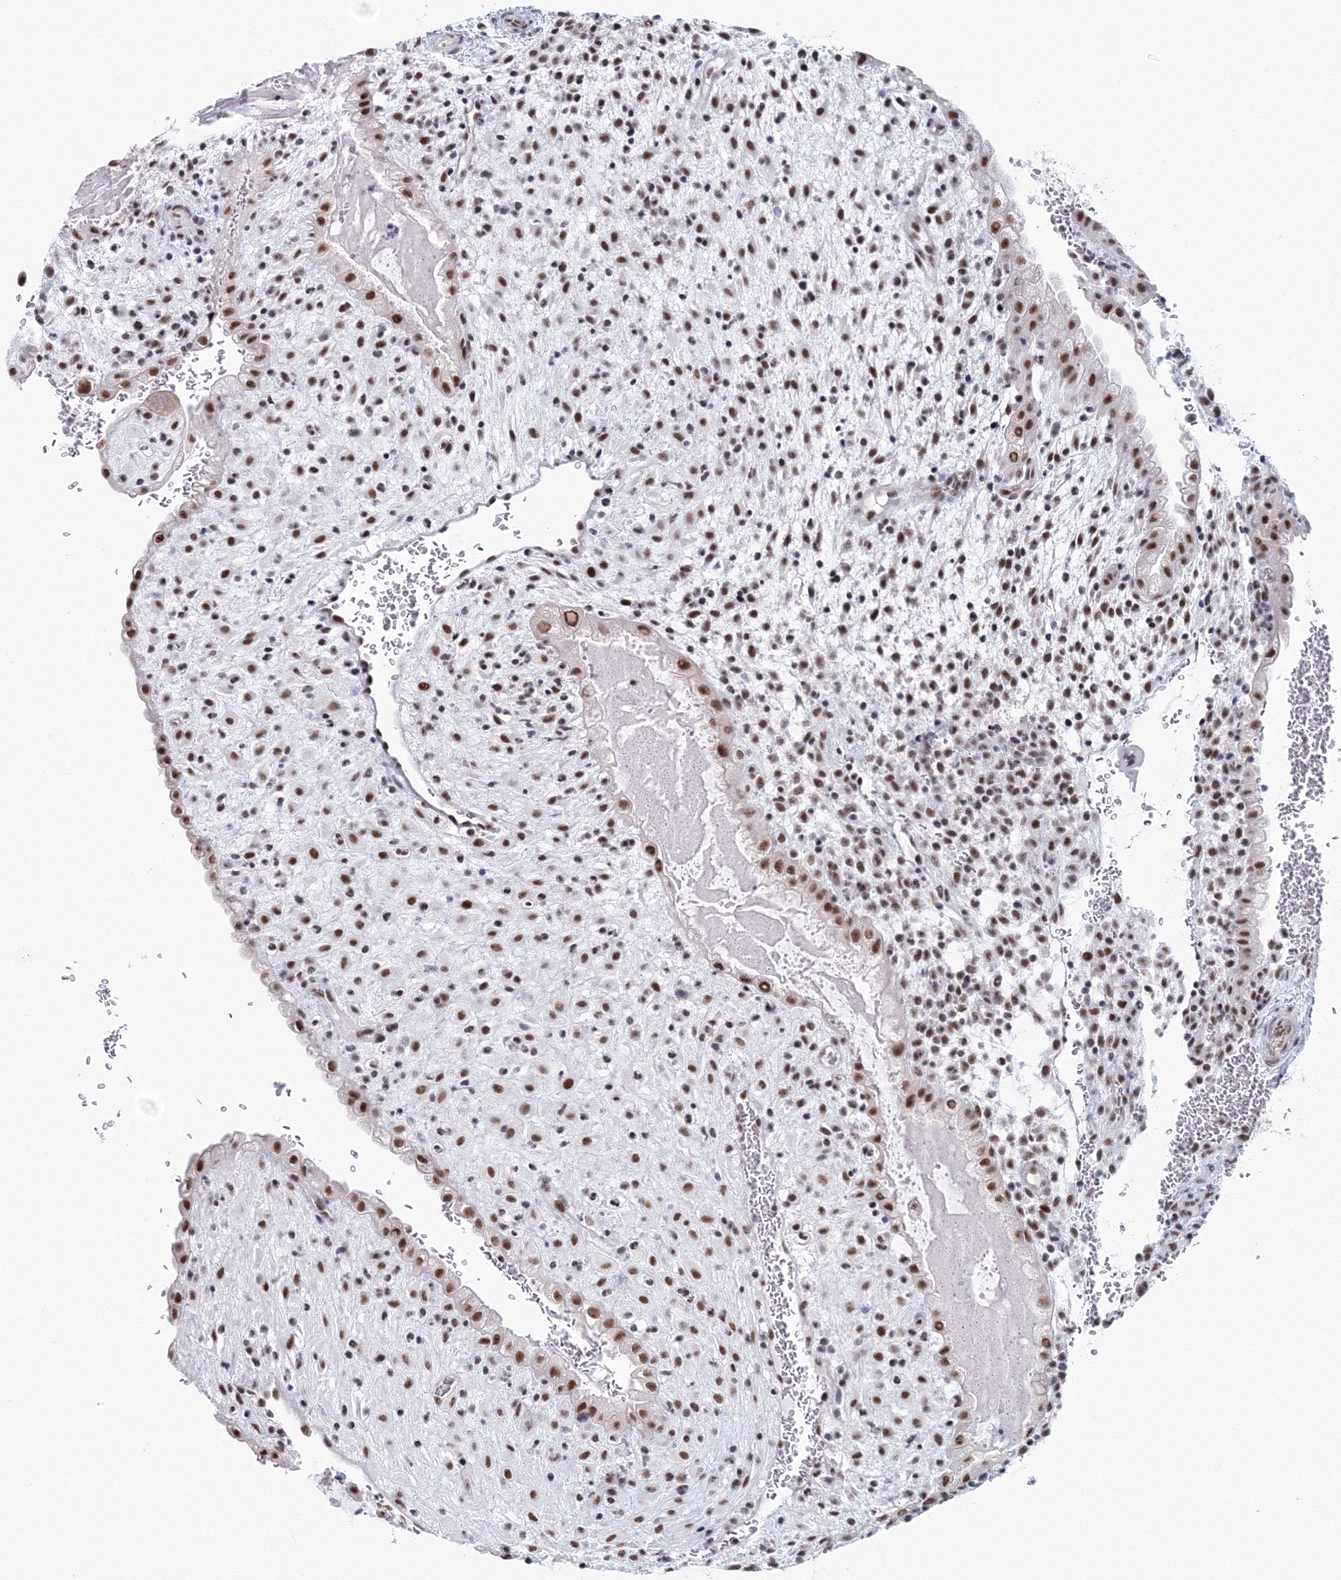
{"staining": {"intensity": "strong", "quantity": ">75%", "location": "nuclear"}, "tissue": "placenta", "cell_type": "Decidual cells", "image_type": "normal", "snomed": [{"axis": "morphology", "description": "Normal tissue, NOS"}, {"axis": "topography", "description": "Placenta"}], "caption": "Decidual cells display high levels of strong nuclear expression in approximately >75% of cells in benign human placenta.", "gene": "SF3B6", "patient": {"sex": "female", "age": 35}}